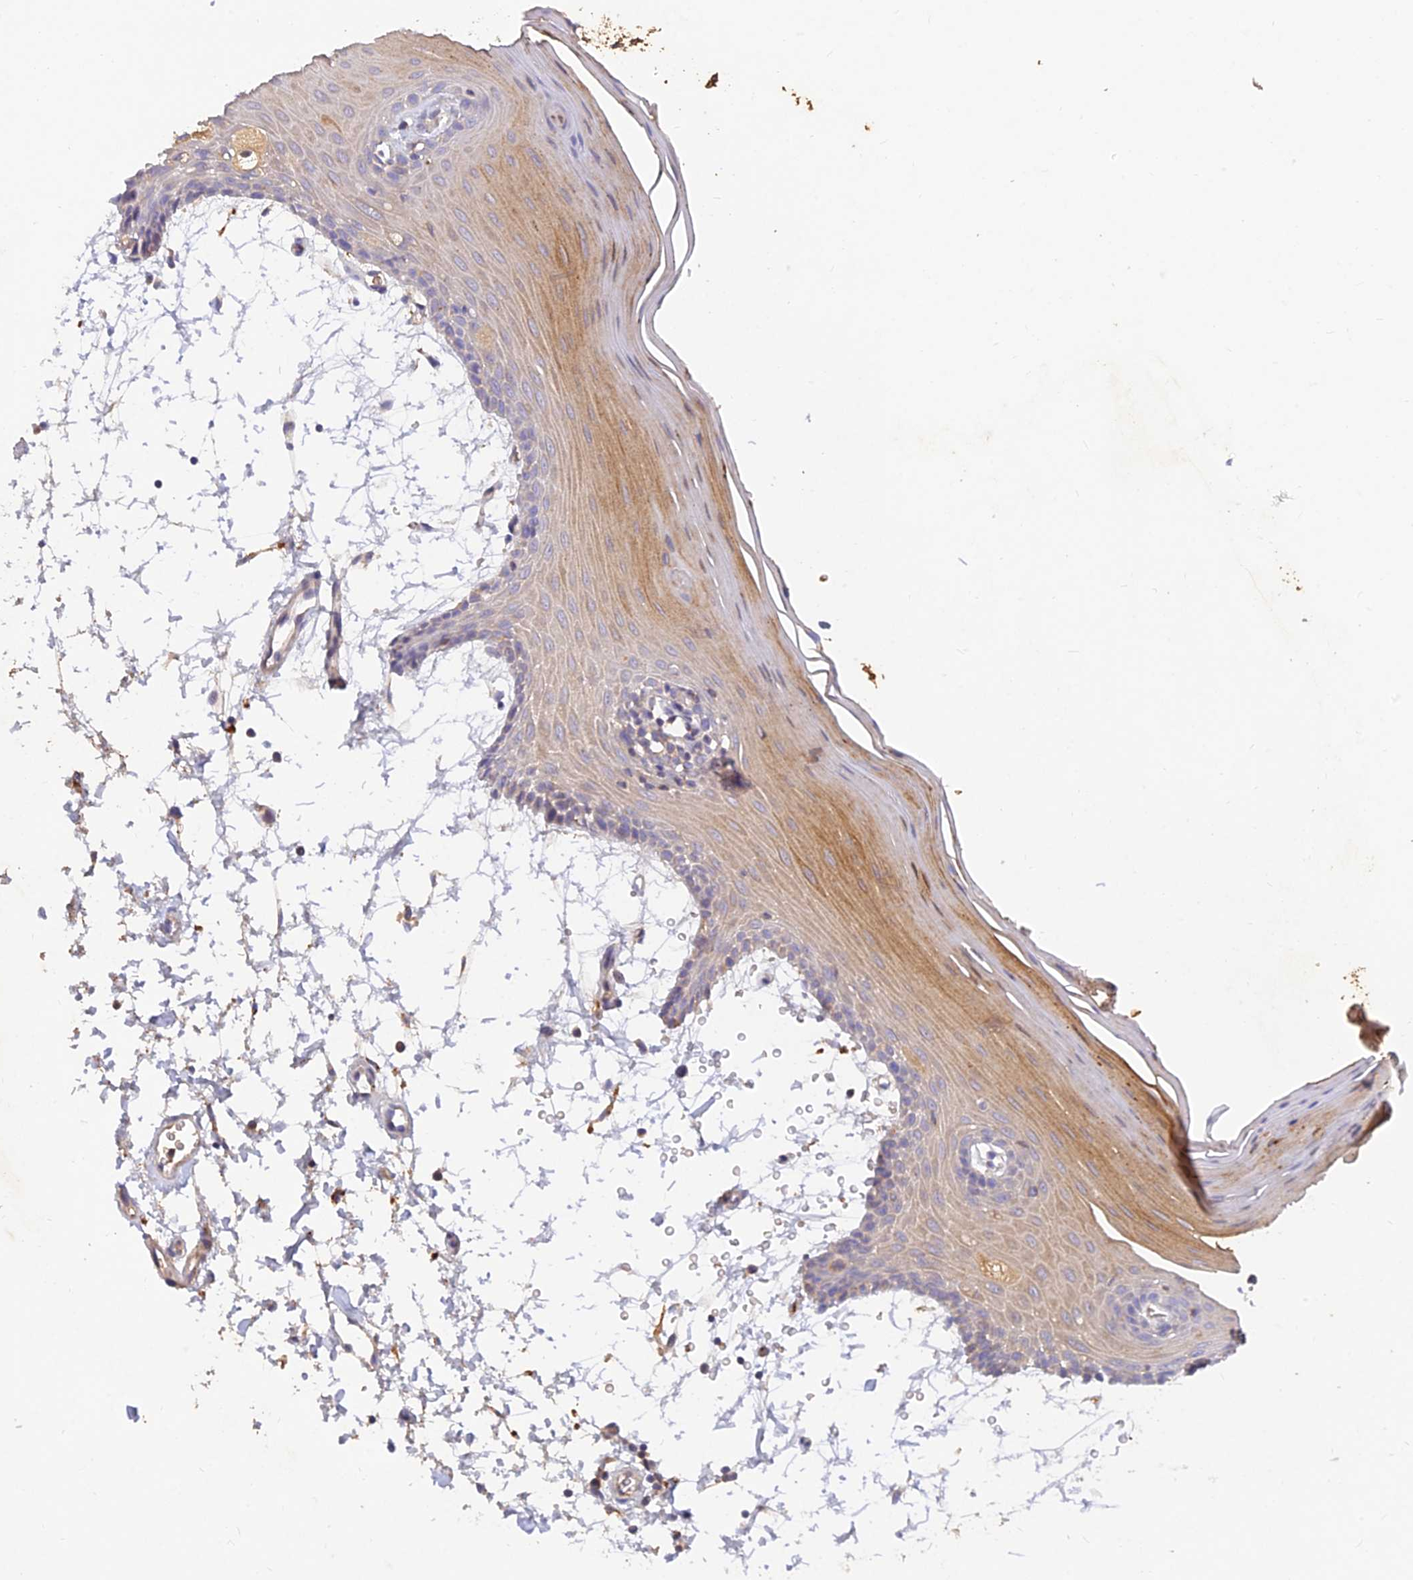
{"staining": {"intensity": "moderate", "quantity": "<25%", "location": "cytoplasmic/membranous"}, "tissue": "oral mucosa", "cell_type": "Squamous epithelial cells", "image_type": "normal", "snomed": [{"axis": "morphology", "description": "Normal tissue, NOS"}, {"axis": "topography", "description": "Skeletal muscle"}, {"axis": "topography", "description": "Oral tissue"}, {"axis": "topography", "description": "Salivary gland"}, {"axis": "topography", "description": "Peripheral nerve tissue"}], "caption": "Immunohistochemistry (DAB (3,3'-diaminobenzidine)) staining of benign human oral mucosa demonstrates moderate cytoplasmic/membranous protein staining in approximately <25% of squamous epithelial cells.", "gene": "ACSM5", "patient": {"sex": "male", "age": 54}}